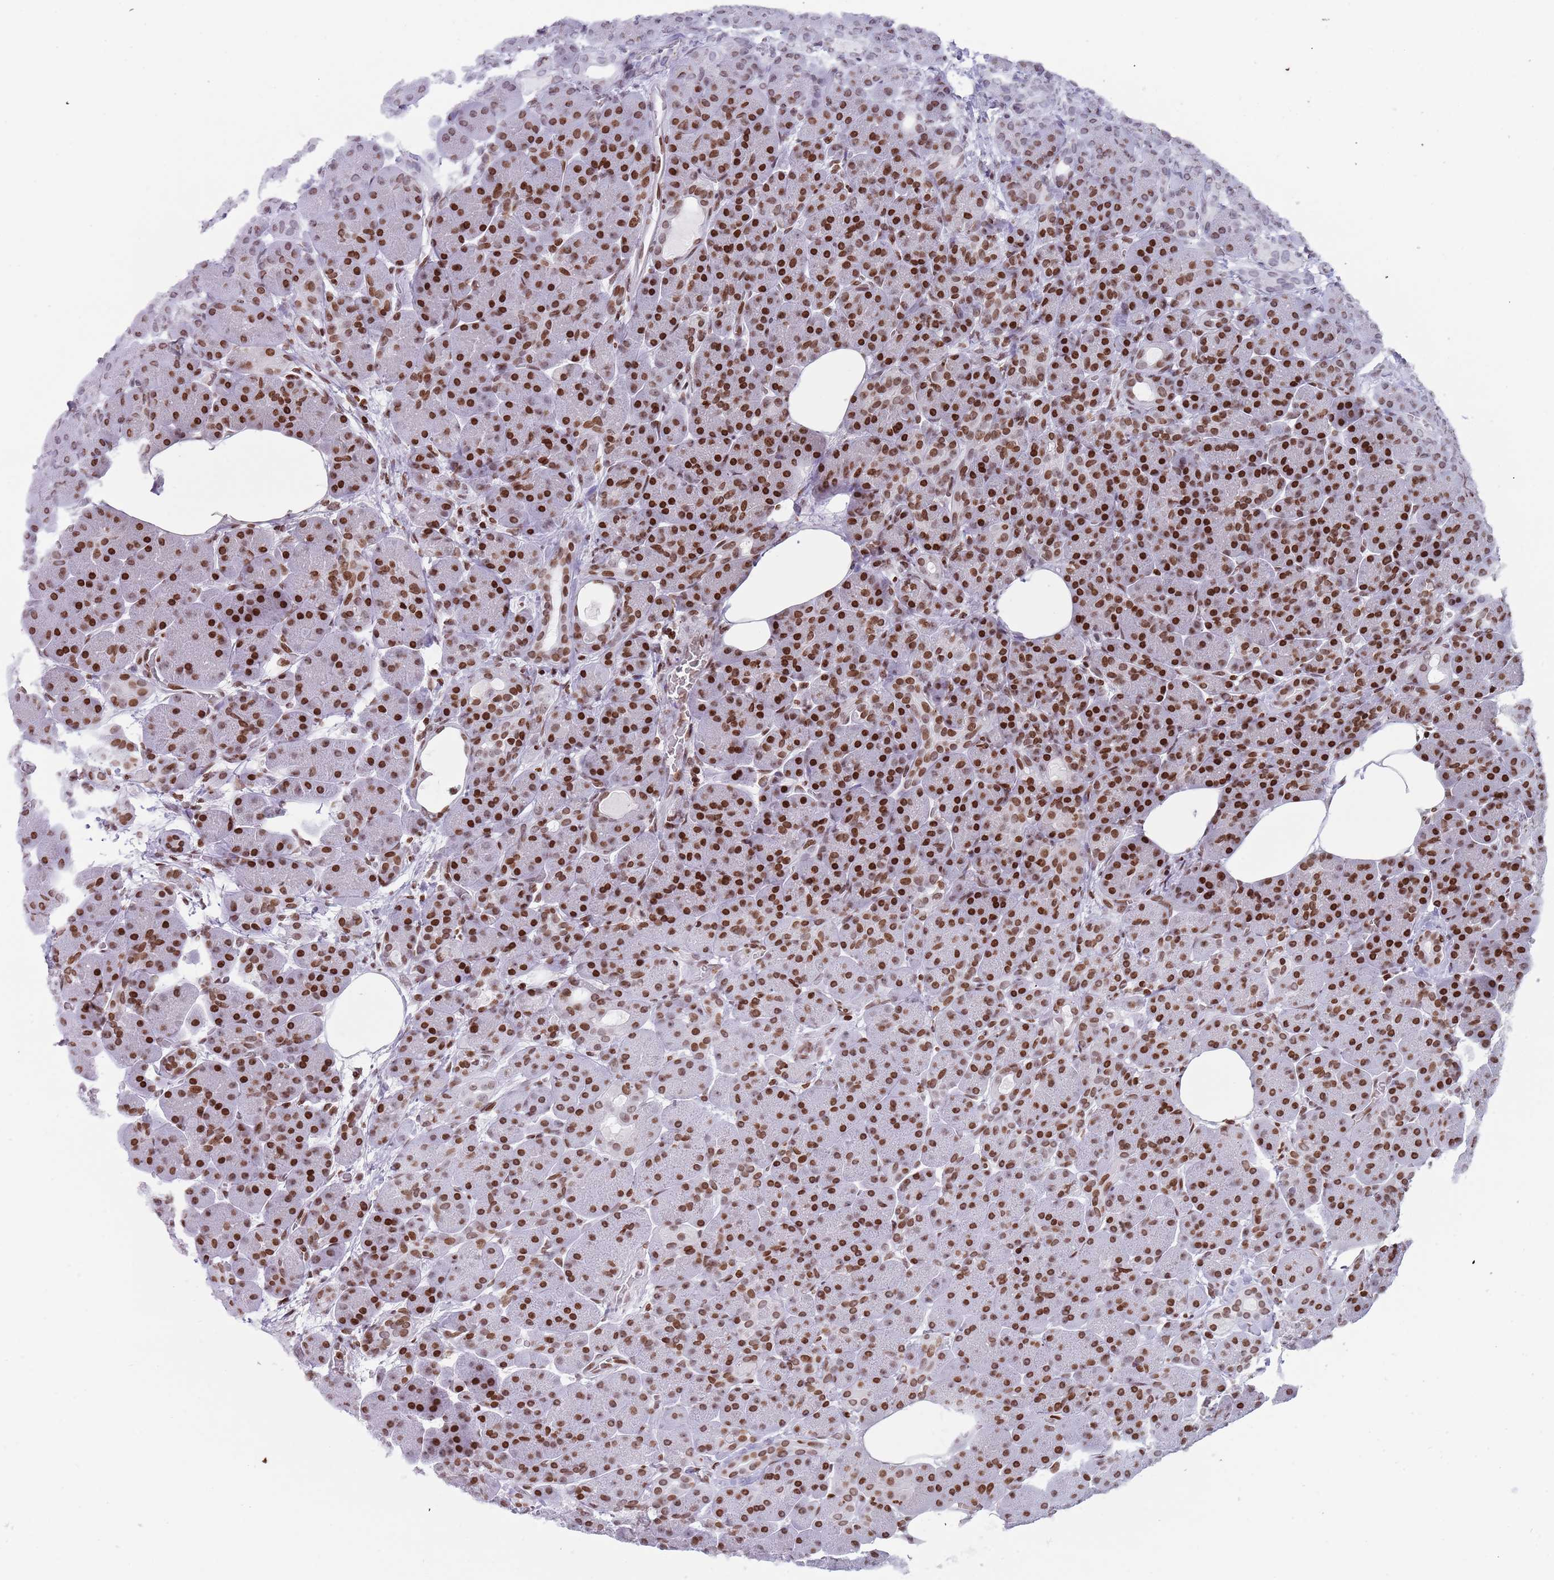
{"staining": {"intensity": "strong", "quantity": ">75%", "location": "nuclear"}, "tissue": "pancreas", "cell_type": "Exocrine glandular cells", "image_type": "normal", "snomed": [{"axis": "morphology", "description": "Normal tissue, NOS"}, {"axis": "topography", "description": "Pancreas"}], "caption": "Protein staining by IHC reveals strong nuclear positivity in approximately >75% of exocrine glandular cells in unremarkable pancreas.", "gene": "ENSG00000285547", "patient": {"sex": "male", "age": 63}}